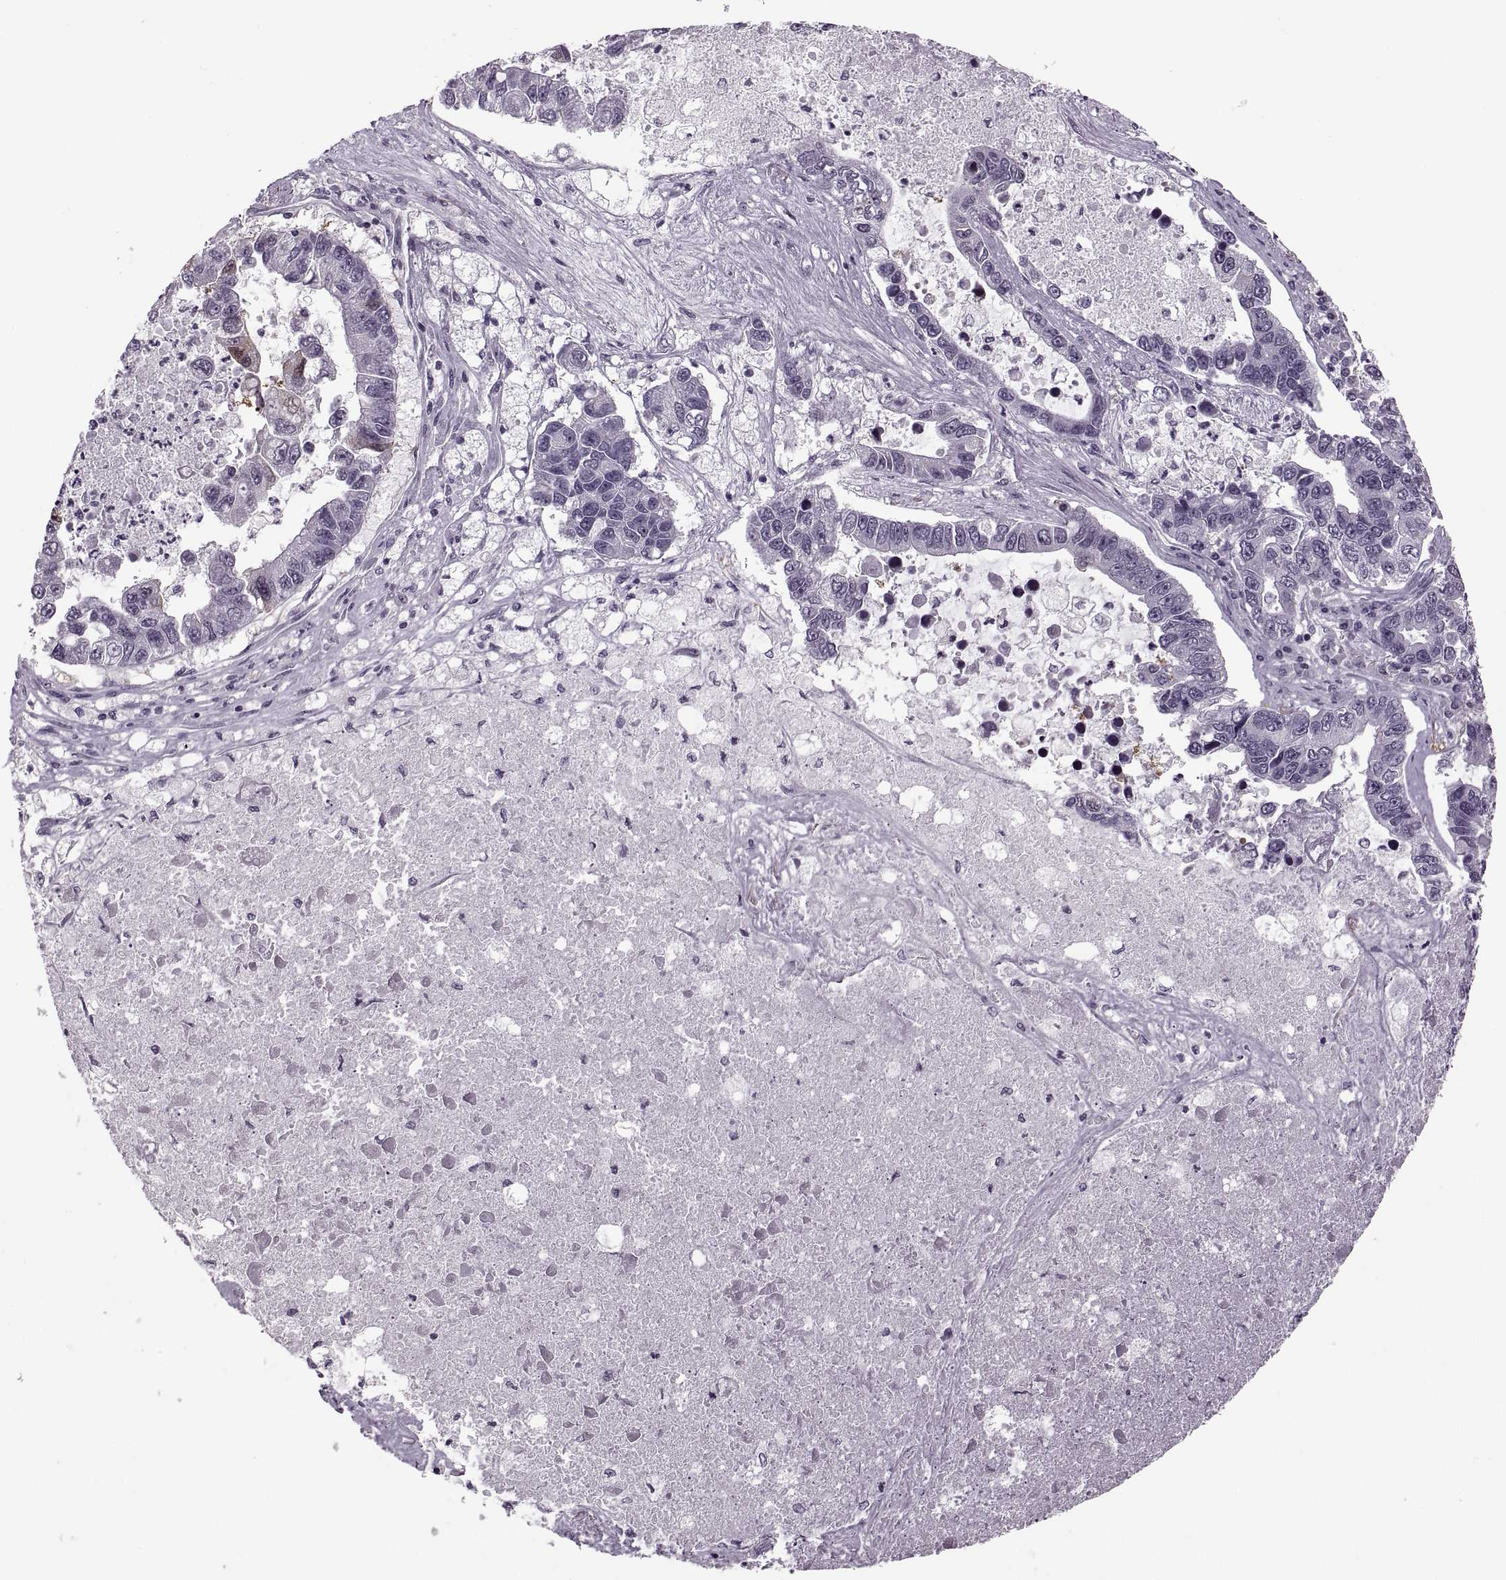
{"staining": {"intensity": "negative", "quantity": "none", "location": "none"}, "tissue": "lung cancer", "cell_type": "Tumor cells", "image_type": "cancer", "snomed": [{"axis": "morphology", "description": "Adenocarcinoma, NOS"}, {"axis": "topography", "description": "Bronchus"}, {"axis": "topography", "description": "Lung"}], "caption": "This micrograph is of adenocarcinoma (lung) stained with IHC to label a protein in brown with the nuclei are counter-stained blue. There is no positivity in tumor cells.", "gene": "PAGE5", "patient": {"sex": "female", "age": 51}}